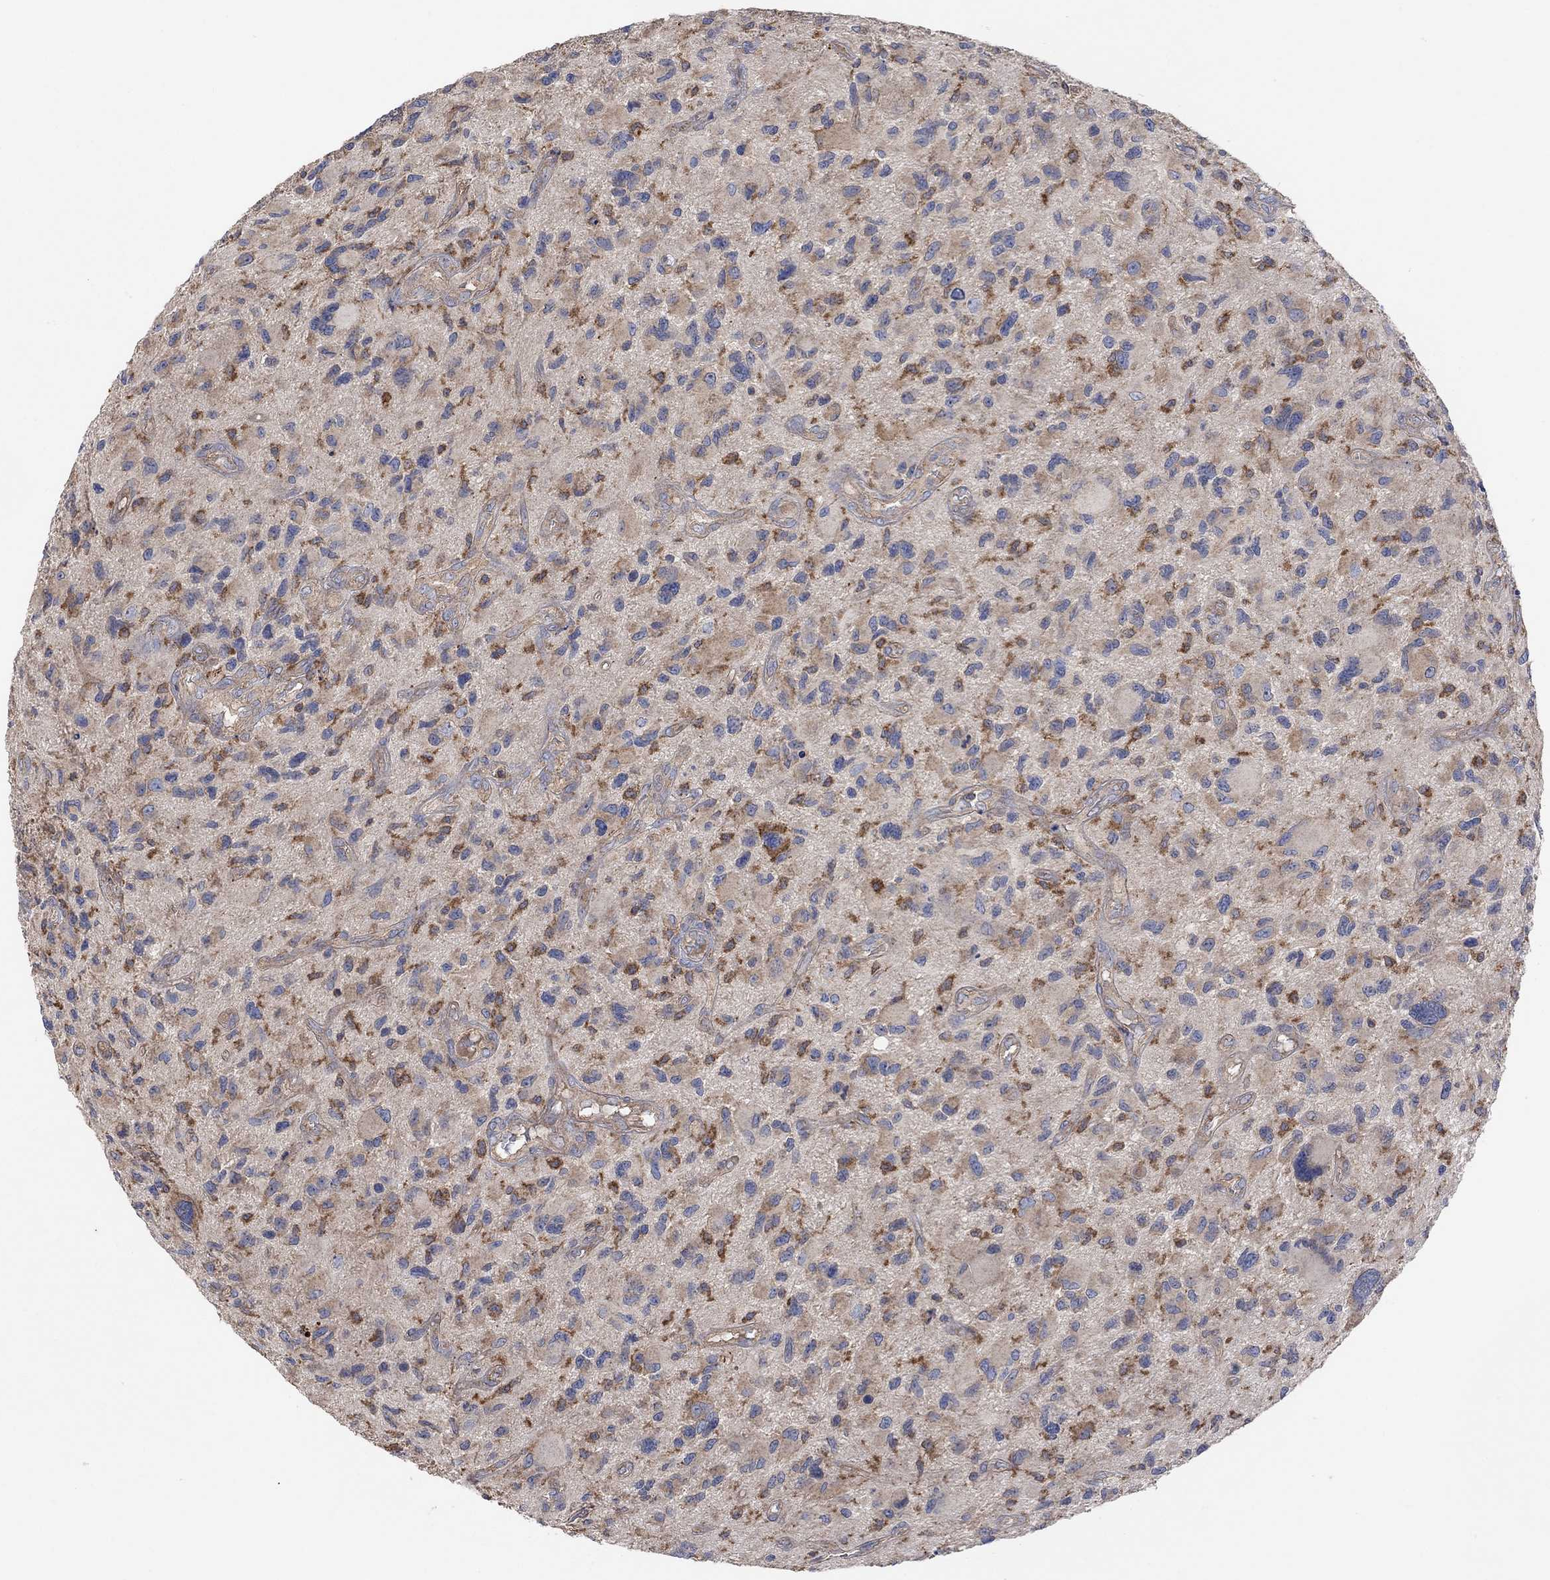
{"staining": {"intensity": "strong", "quantity": "<25%", "location": "cytoplasmic/membranous"}, "tissue": "glioma", "cell_type": "Tumor cells", "image_type": "cancer", "snomed": [{"axis": "morphology", "description": "Glioma, malignant, NOS"}, {"axis": "morphology", "description": "Glioma, malignant, High grade"}, {"axis": "topography", "description": "Brain"}], "caption": "An IHC image of neoplastic tissue is shown. Protein staining in brown shows strong cytoplasmic/membranous positivity in glioma within tumor cells. (DAB IHC with brightfield microscopy, high magnification).", "gene": "BLOC1S3", "patient": {"sex": "female", "age": 71}}